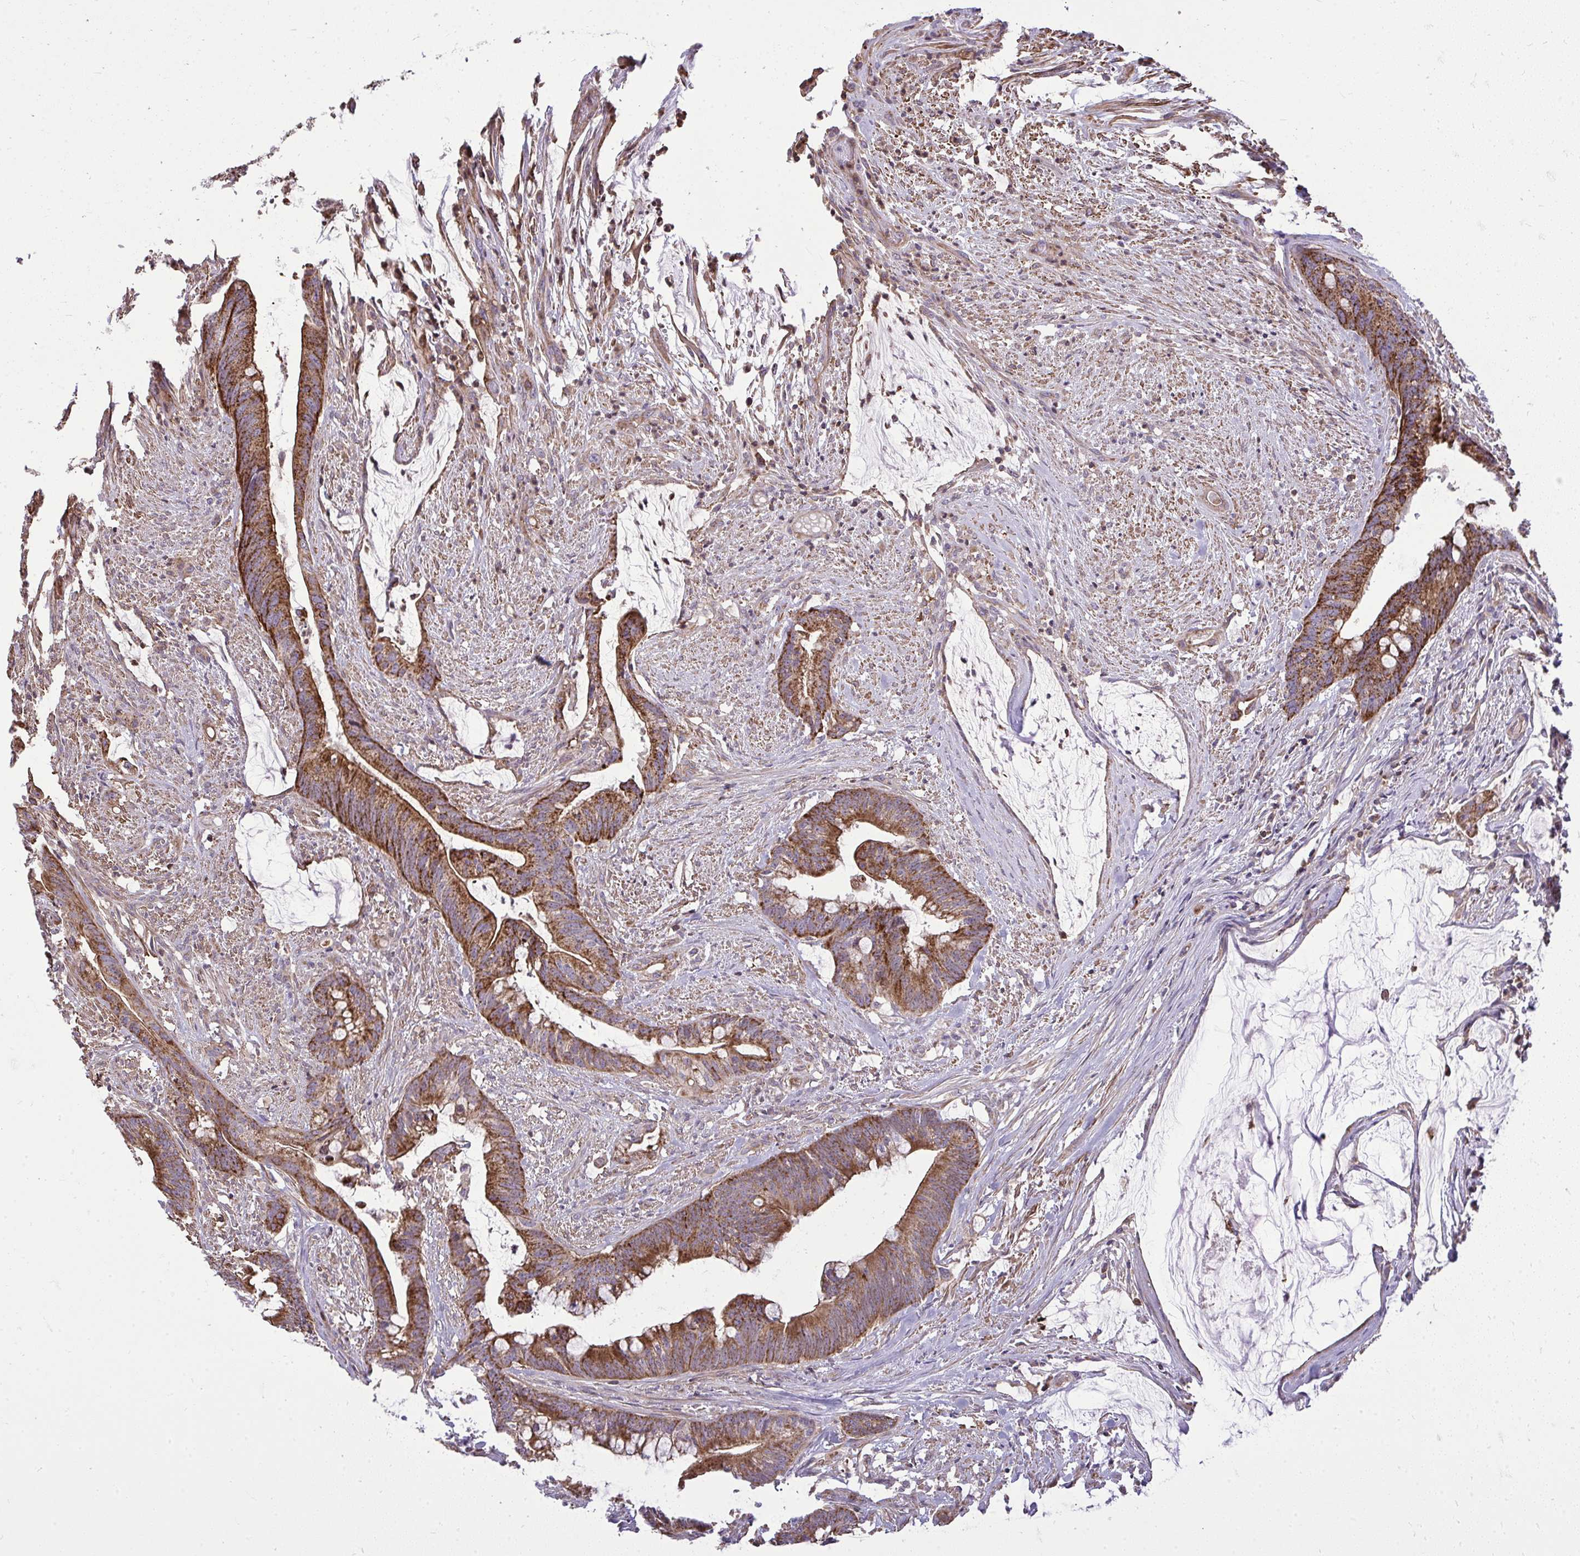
{"staining": {"intensity": "strong", "quantity": ">75%", "location": "cytoplasmic/membranous"}, "tissue": "colorectal cancer", "cell_type": "Tumor cells", "image_type": "cancer", "snomed": [{"axis": "morphology", "description": "Adenocarcinoma, NOS"}, {"axis": "topography", "description": "Colon"}], "caption": "IHC image of human colorectal cancer stained for a protein (brown), which reveals high levels of strong cytoplasmic/membranous staining in approximately >75% of tumor cells.", "gene": "SLC7A5", "patient": {"sex": "male", "age": 62}}